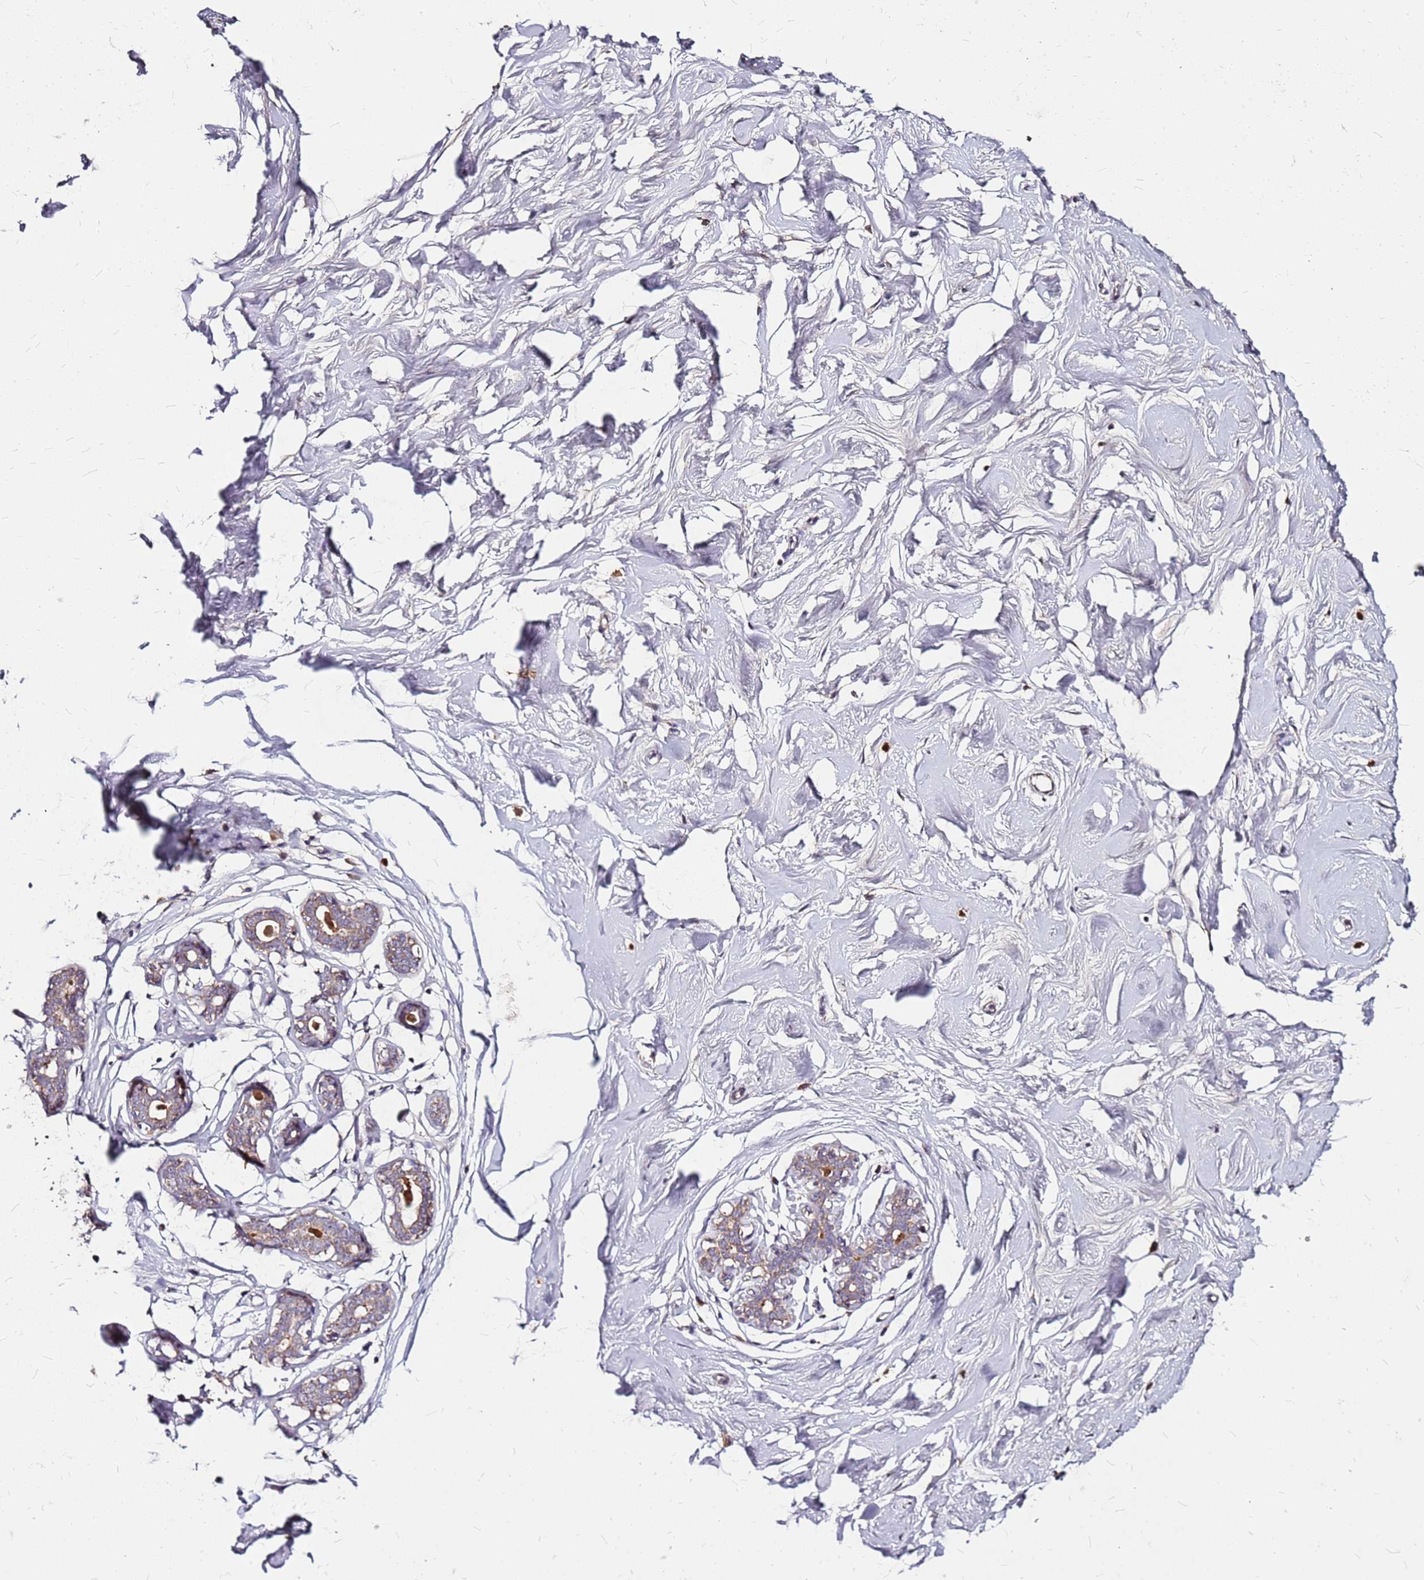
{"staining": {"intensity": "negative", "quantity": "none", "location": "none"}, "tissue": "breast", "cell_type": "Adipocytes", "image_type": "normal", "snomed": [{"axis": "morphology", "description": "Normal tissue, NOS"}, {"axis": "morphology", "description": "Adenoma, NOS"}, {"axis": "topography", "description": "Breast"}], "caption": "DAB (3,3'-diaminobenzidine) immunohistochemical staining of normal human breast exhibits no significant staining in adipocytes. Brightfield microscopy of IHC stained with DAB (3,3'-diaminobenzidine) (brown) and hematoxylin (blue), captured at high magnification.", "gene": "DCDC2C", "patient": {"sex": "female", "age": 23}}